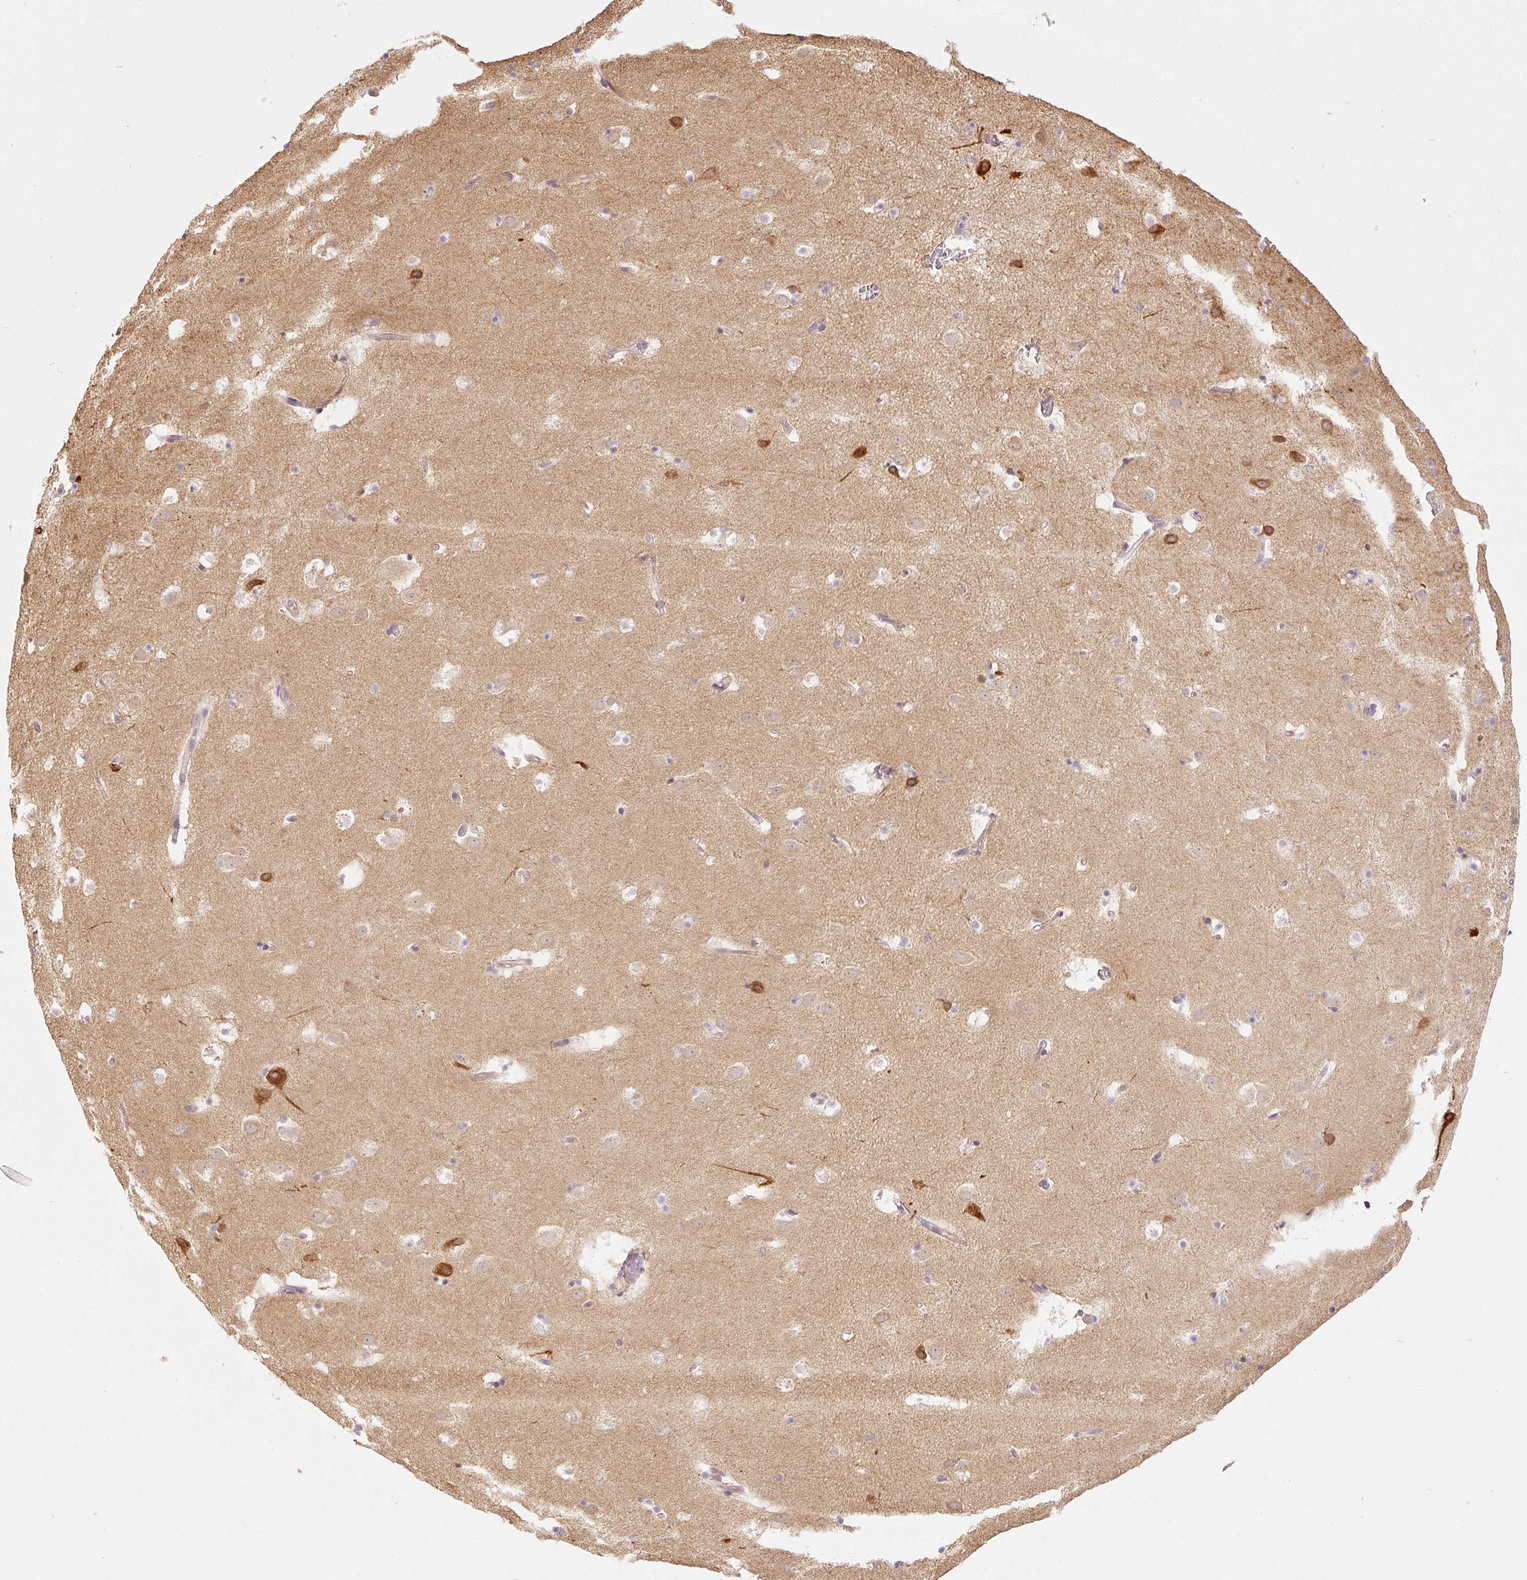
{"staining": {"intensity": "moderate", "quantity": "<25%", "location": "cytoplasmic/membranous"}, "tissue": "caudate", "cell_type": "Glial cells", "image_type": "normal", "snomed": [{"axis": "morphology", "description": "Normal tissue, NOS"}, {"axis": "topography", "description": "Lateral ventricle wall"}], "caption": "Caudate stained with DAB immunohistochemistry displays low levels of moderate cytoplasmic/membranous staining in about <25% of glial cells.", "gene": "CTTNBP2", "patient": {"sex": "male", "age": 37}}